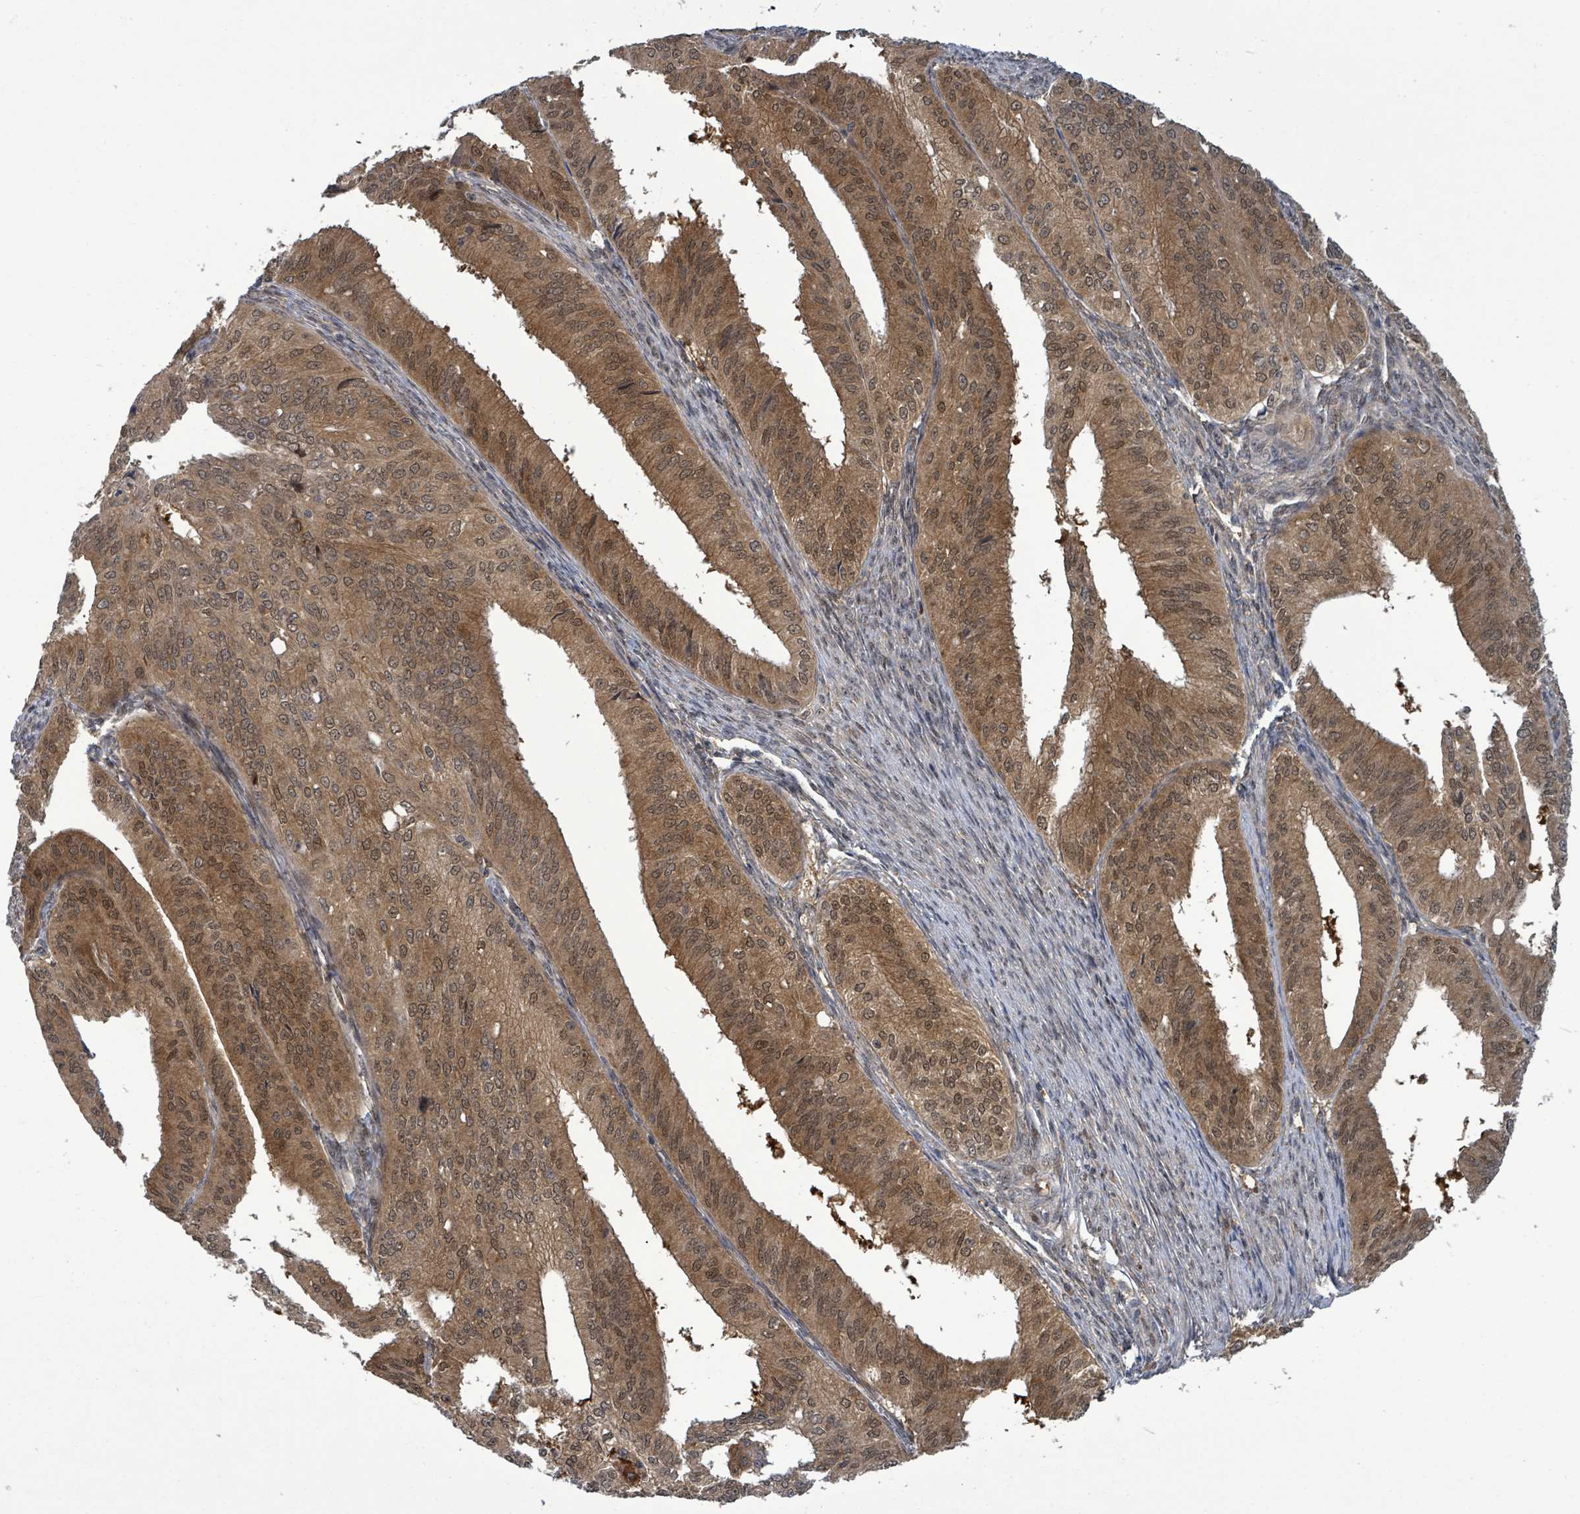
{"staining": {"intensity": "moderate", "quantity": ">75%", "location": "cytoplasmic/membranous,nuclear"}, "tissue": "endometrial cancer", "cell_type": "Tumor cells", "image_type": "cancer", "snomed": [{"axis": "morphology", "description": "Adenocarcinoma, NOS"}, {"axis": "topography", "description": "Endometrium"}], "caption": "A brown stain highlights moderate cytoplasmic/membranous and nuclear staining of a protein in endometrial adenocarcinoma tumor cells.", "gene": "FBXO6", "patient": {"sex": "female", "age": 50}}